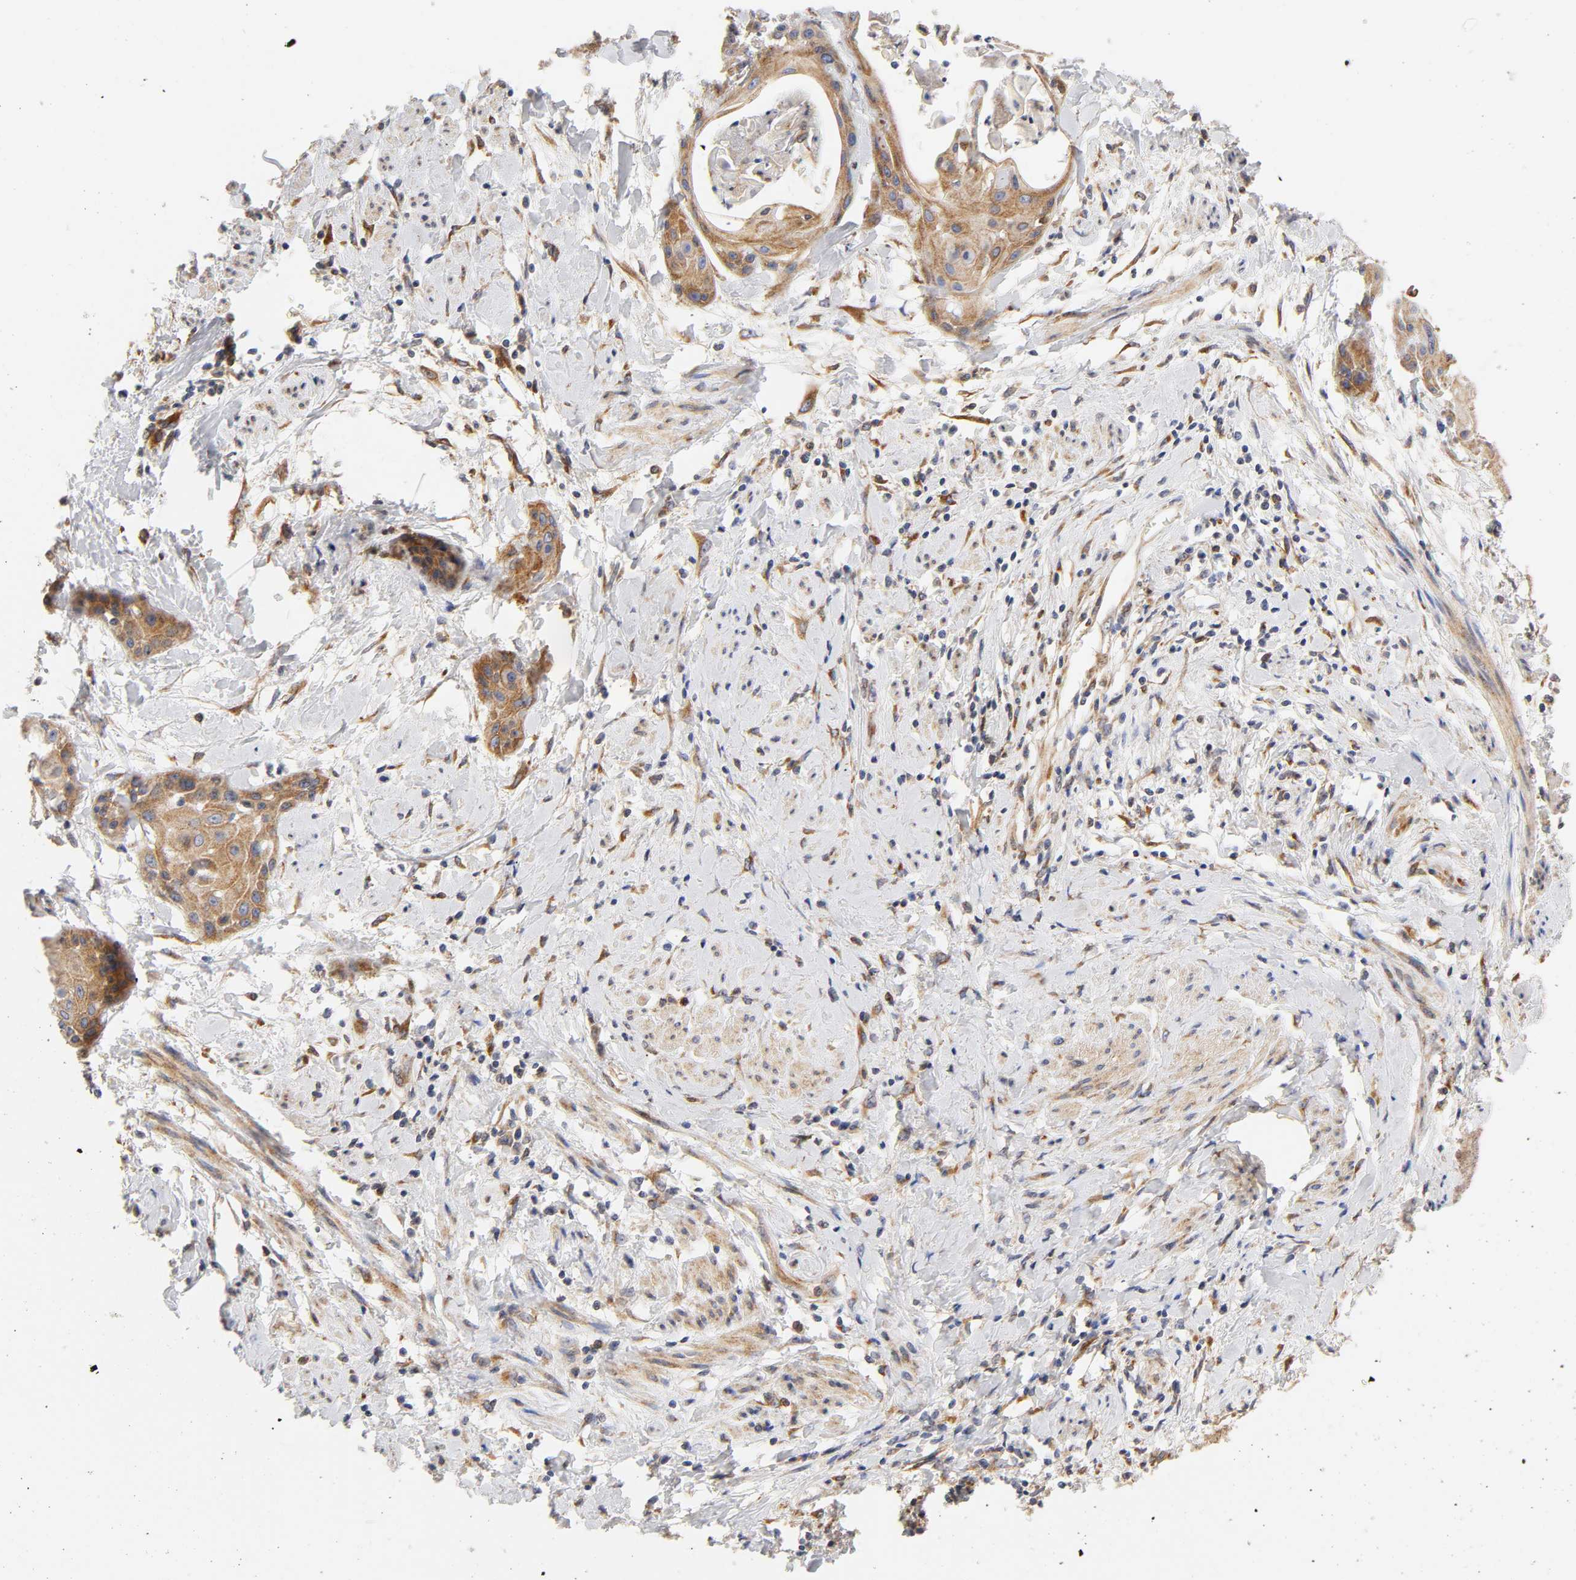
{"staining": {"intensity": "moderate", "quantity": ">75%", "location": "cytoplasmic/membranous"}, "tissue": "cervical cancer", "cell_type": "Tumor cells", "image_type": "cancer", "snomed": [{"axis": "morphology", "description": "Squamous cell carcinoma, NOS"}, {"axis": "topography", "description": "Cervix"}], "caption": "Moderate cytoplasmic/membranous positivity for a protein is appreciated in about >75% of tumor cells of squamous cell carcinoma (cervical) using IHC.", "gene": "POR", "patient": {"sex": "female", "age": 57}}